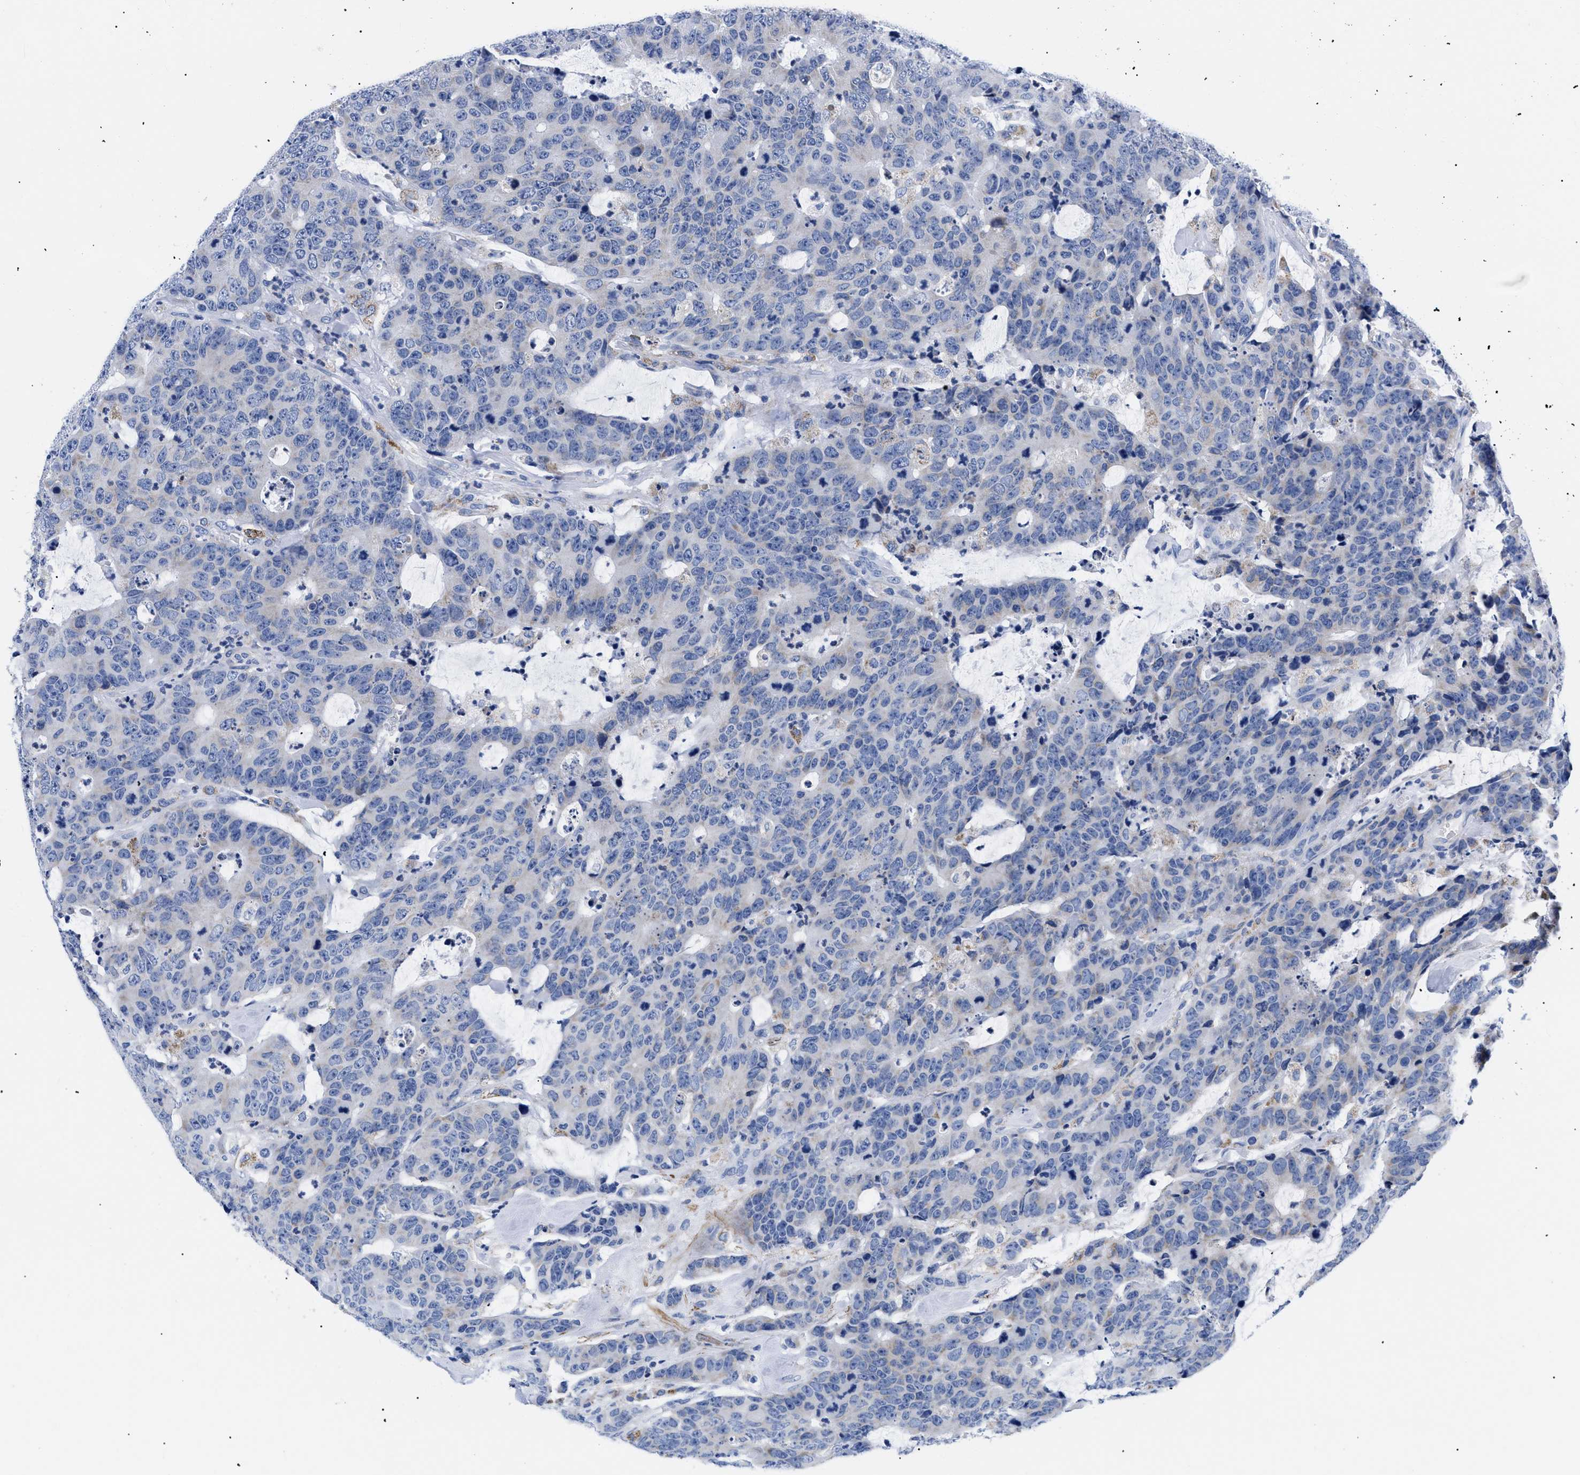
{"staining": {"intensity": "negative", "quantity": "none", "location": "none"}, "tissue": "colorectal cancer", "cell_type": "Tumor cells", "image_type": "cancer", "snomed": [{"axis": "morphology", "description": "Adenocarcinoma, NOS"}, {"axis": "topography", "description": "Colon"}], "caption": "Adenocarcinoma (colorectal) stained for a protein using immunohistochemistry exhibits no staining tumor cells.", "gene": "GPR149", "patient": {"sex": "female", "age": 86}}